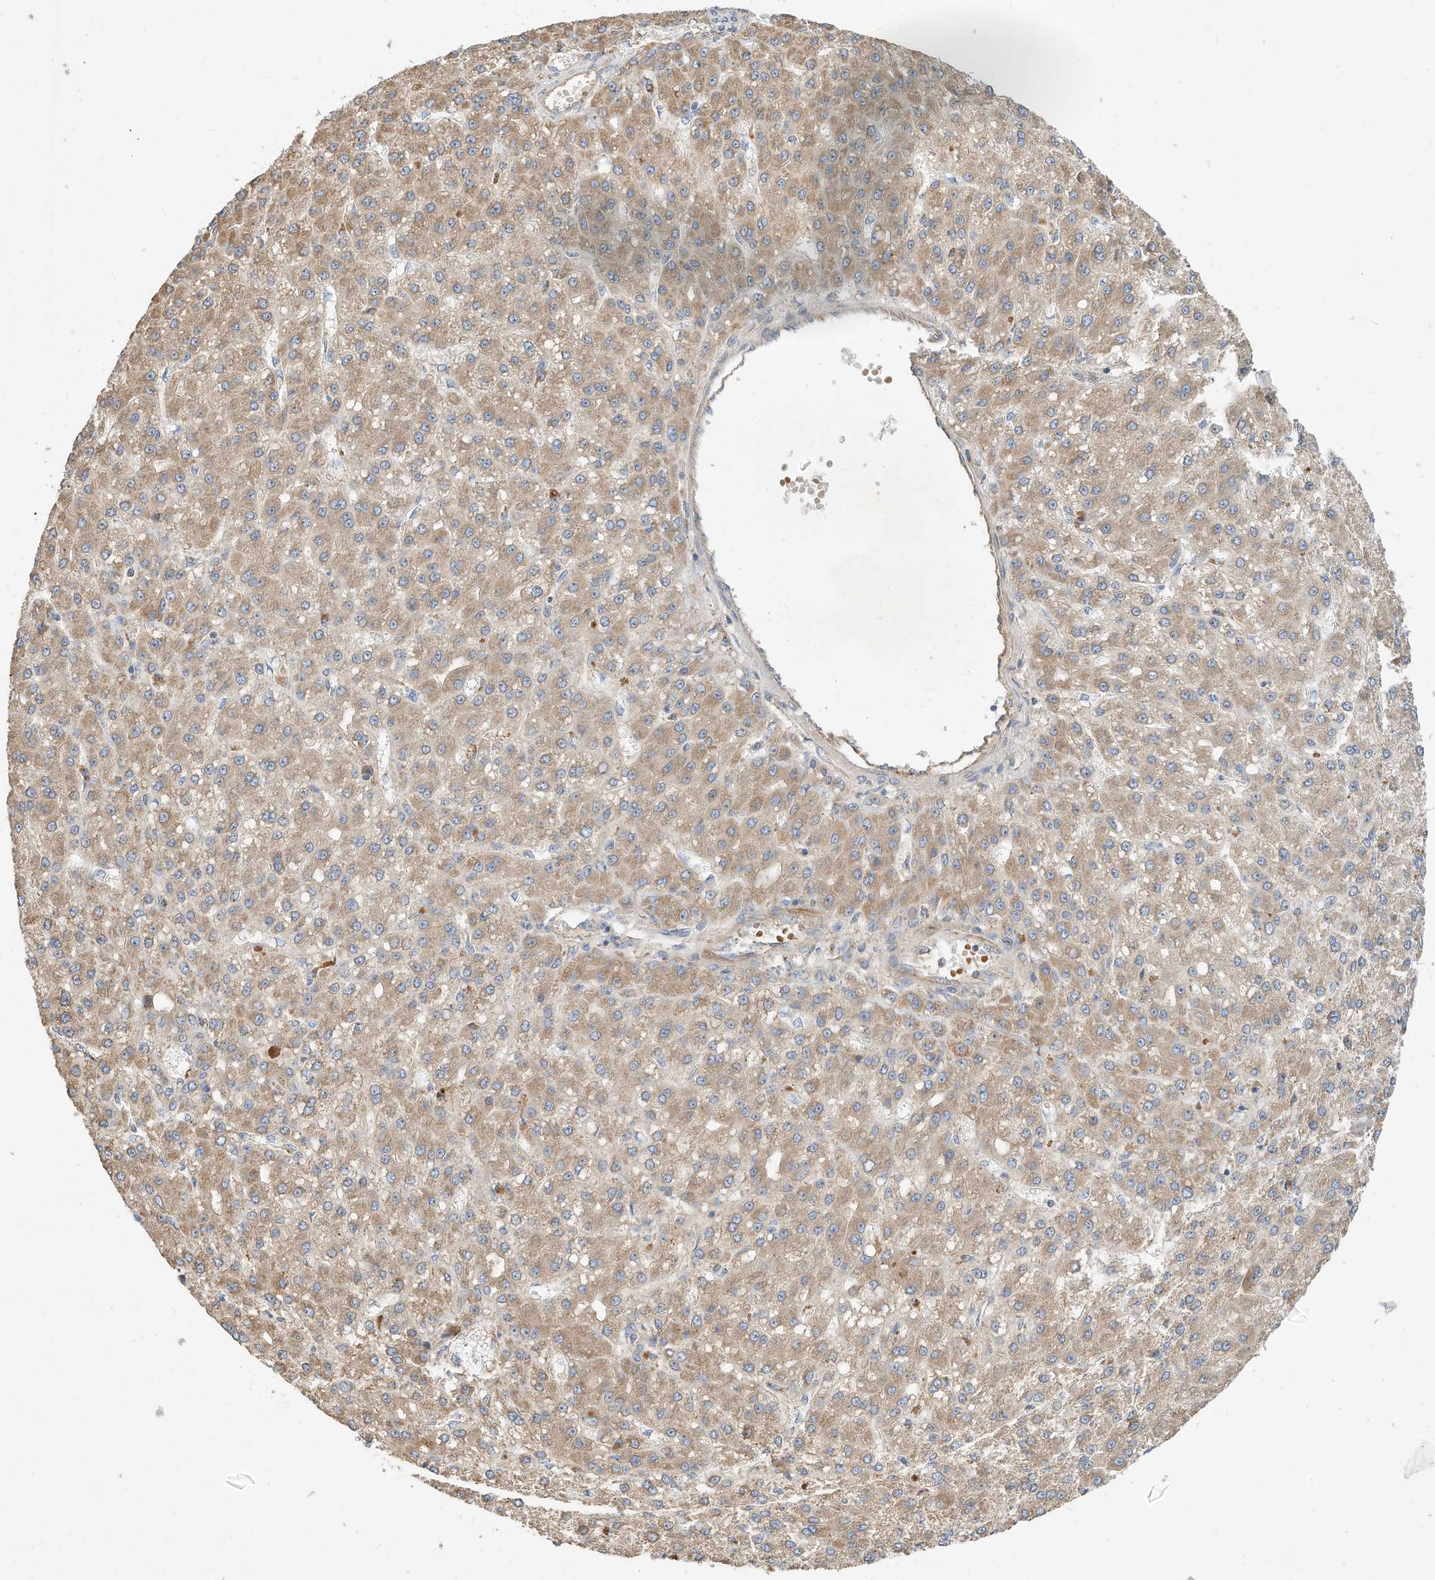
{"staining": {"intensity": "moderate", "quantity": ">75%", "location": "cytoplasmic/membranous"}, "tissue": "liver cancer", "cell_type": "Tumor cells", "image_type": "cancer", "snomed": [{"axis": "morphology", "description": "Carcinoma, Hepatocellular, NOS"}, {"axis": "topography", "description": "Liver"}], "caption": "Liver cancer (hepatocellular carcinoma) tissue reveals moderate cytoplasmic/membranous staining in approximately >75% of tumor cells", "gene": "CPAMD8", "patient": {"sex": "male", "age": 67}}